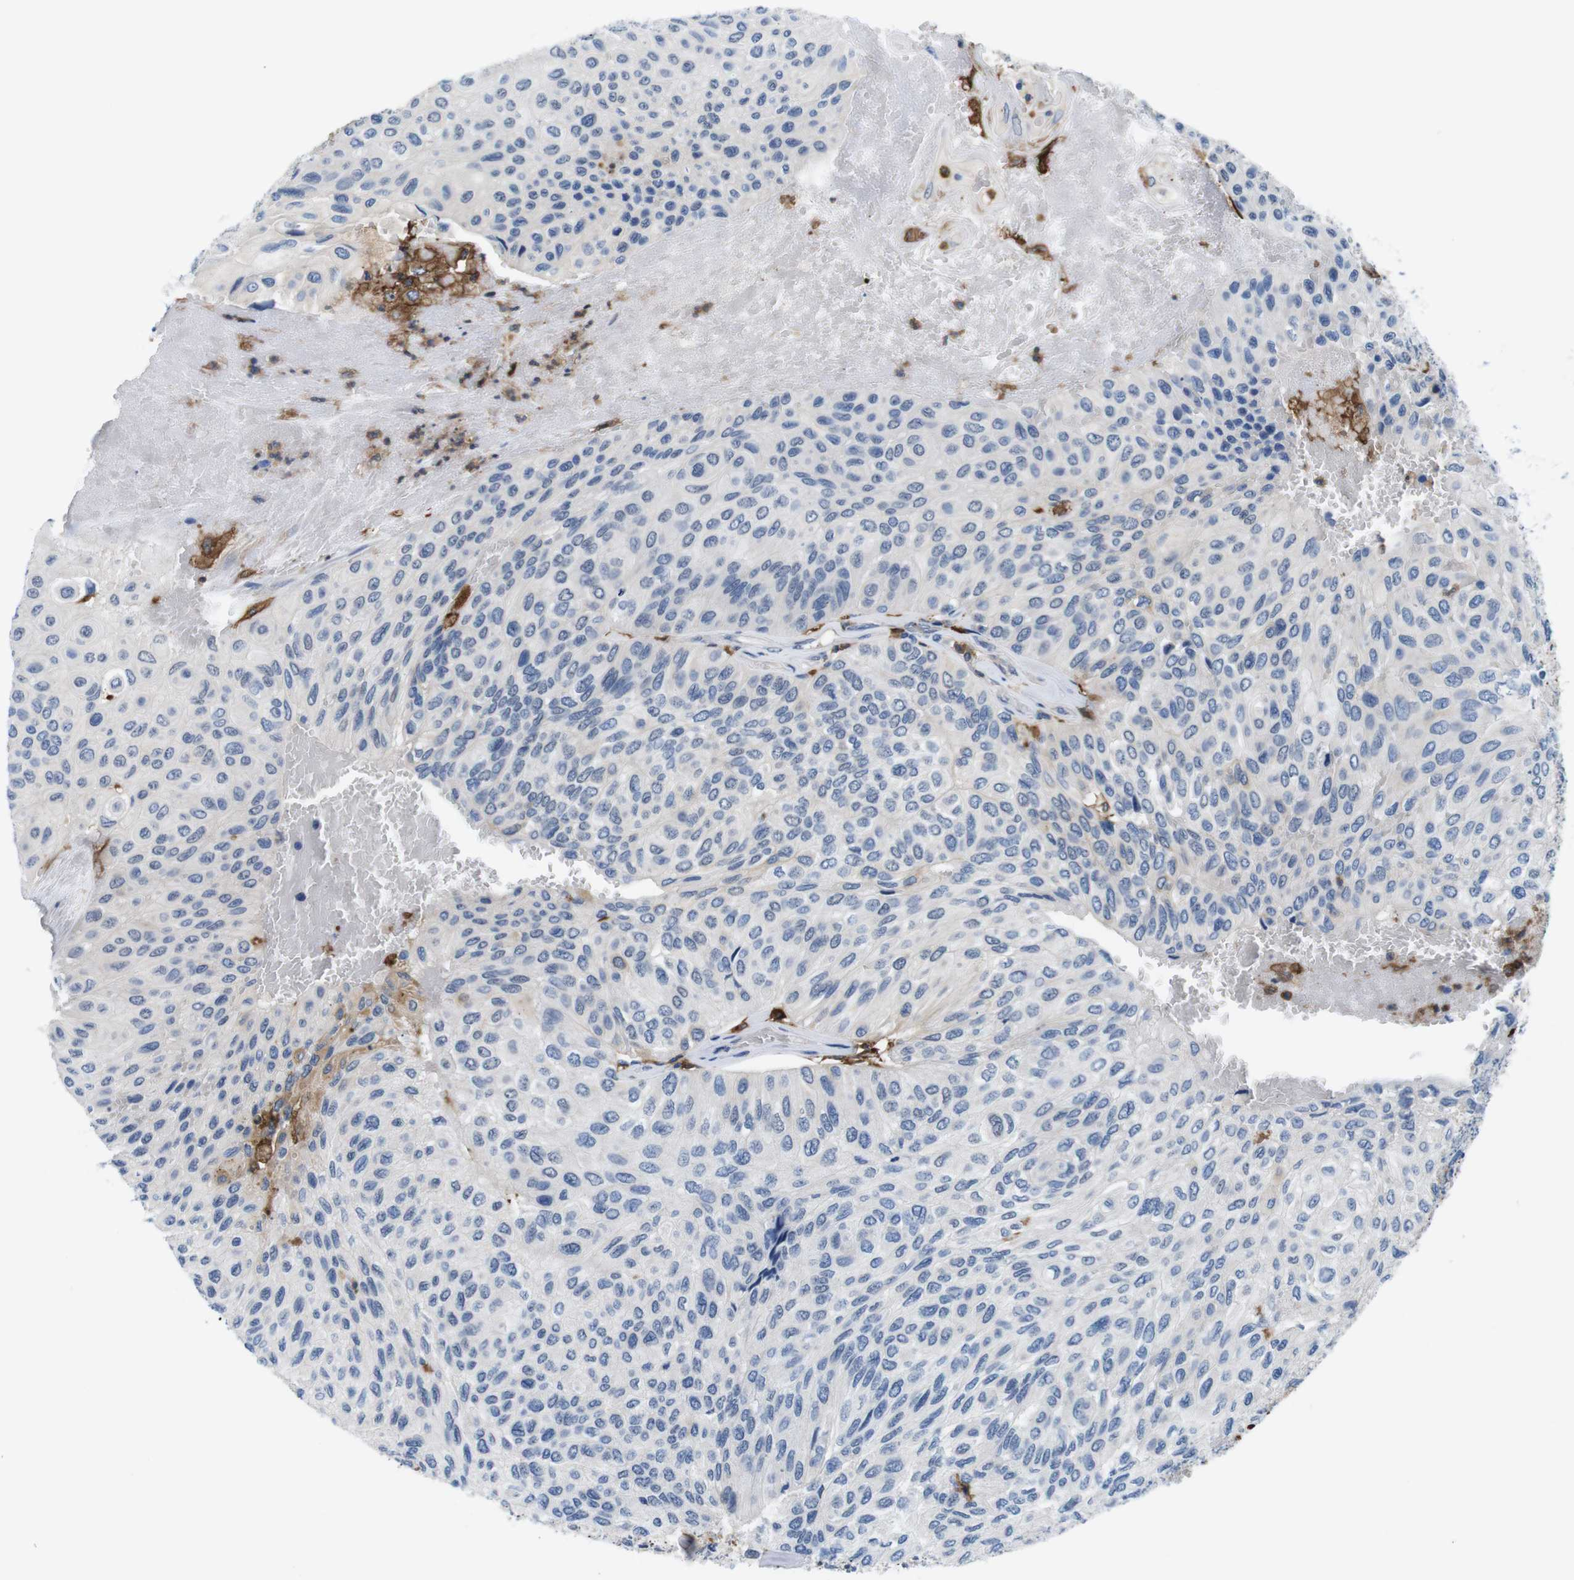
{"staining": {"intensity": "negative", "quantity": "none", "location": "none"}, "tissue": "urothelial cancer", "cell_type": "Tumor cells", "image_type": "cancer", "snomed": [{"axis": "morphology", "description": "Urothelial carcinoma, High grade"}, {"axis": "topography", "description": "Urinary bladder"}], "caption": "High-grade urothelial carcinoma was stained to show a protein in brown. There is no significant staining in tumor cells.", "gene": "CD300C", "patient": {"sex": "male", "age": 66}}